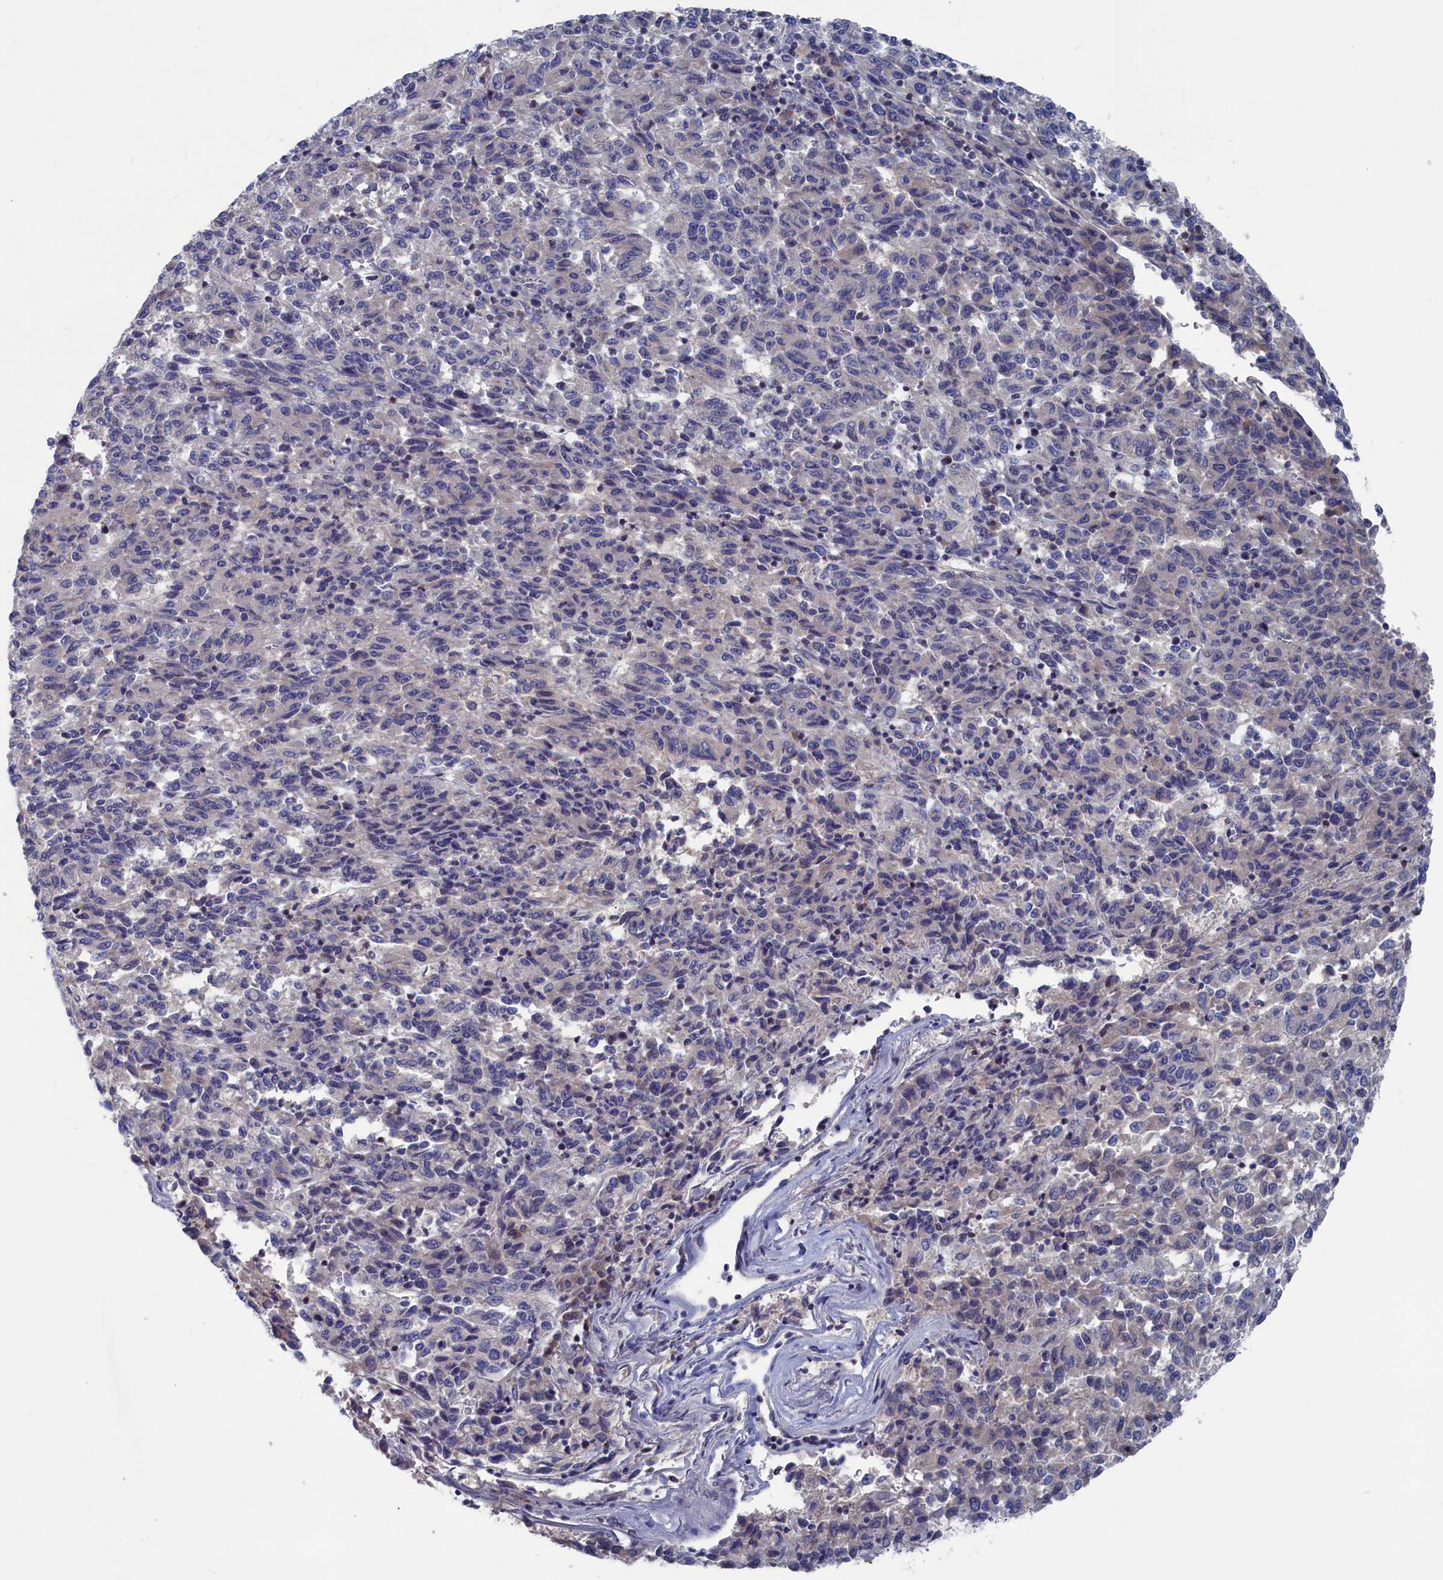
{"staining": {"intensity": "negative", "quantity": "none", "location": "none"}, "tissue": "melanoma", "cell_type": "Tumor cells", "image_type": "cancer", "snomed": [{"axis": "morphology", "description": "Malignant melanoma, Metastatic site"}, {"axis": "topography", "description": "Lung"}], "caption": "There is no significant expression in tumor cells of melanoma.", "gene": "CEND1", "patient": {"sex": "male", "age": 64}}